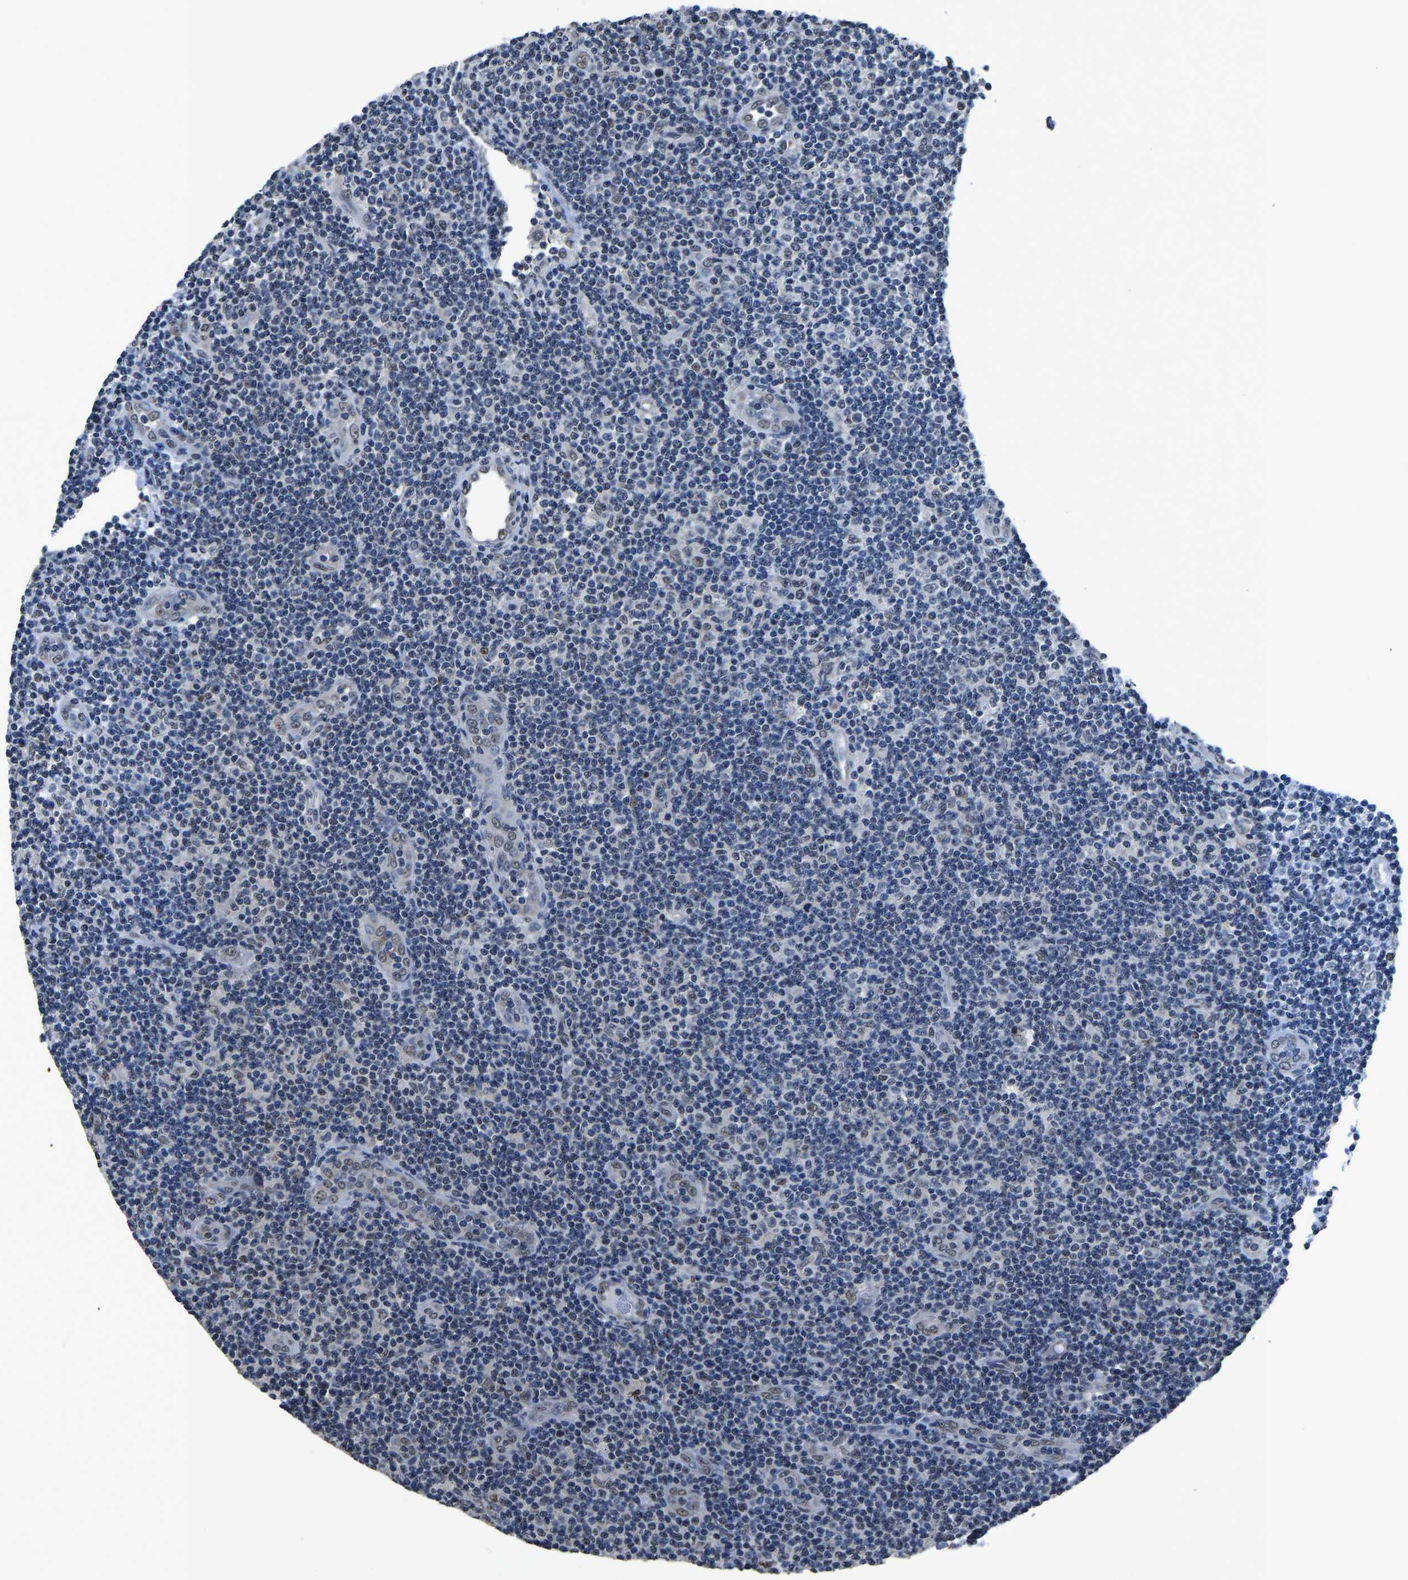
{"staining": {"intensity": "negative", "quantity": "none", "location": "none"}, "tissue": "lymphoma", "cell_type": "Tumor cells", "image_type": "cancer", "snomed": [{"axis": "morphology", "description": "Malignant lymphoma, non-Hodgkin's type, Low grade"}, {"axis": "topography", "description": "Lymph node"}], "caption": "An immunohistochemistry image of lymphoma is shown. There is no staining in tumor cells of lymphoma.", "gene": "FOS", "patient": {"sex": "male", "age": 83}}